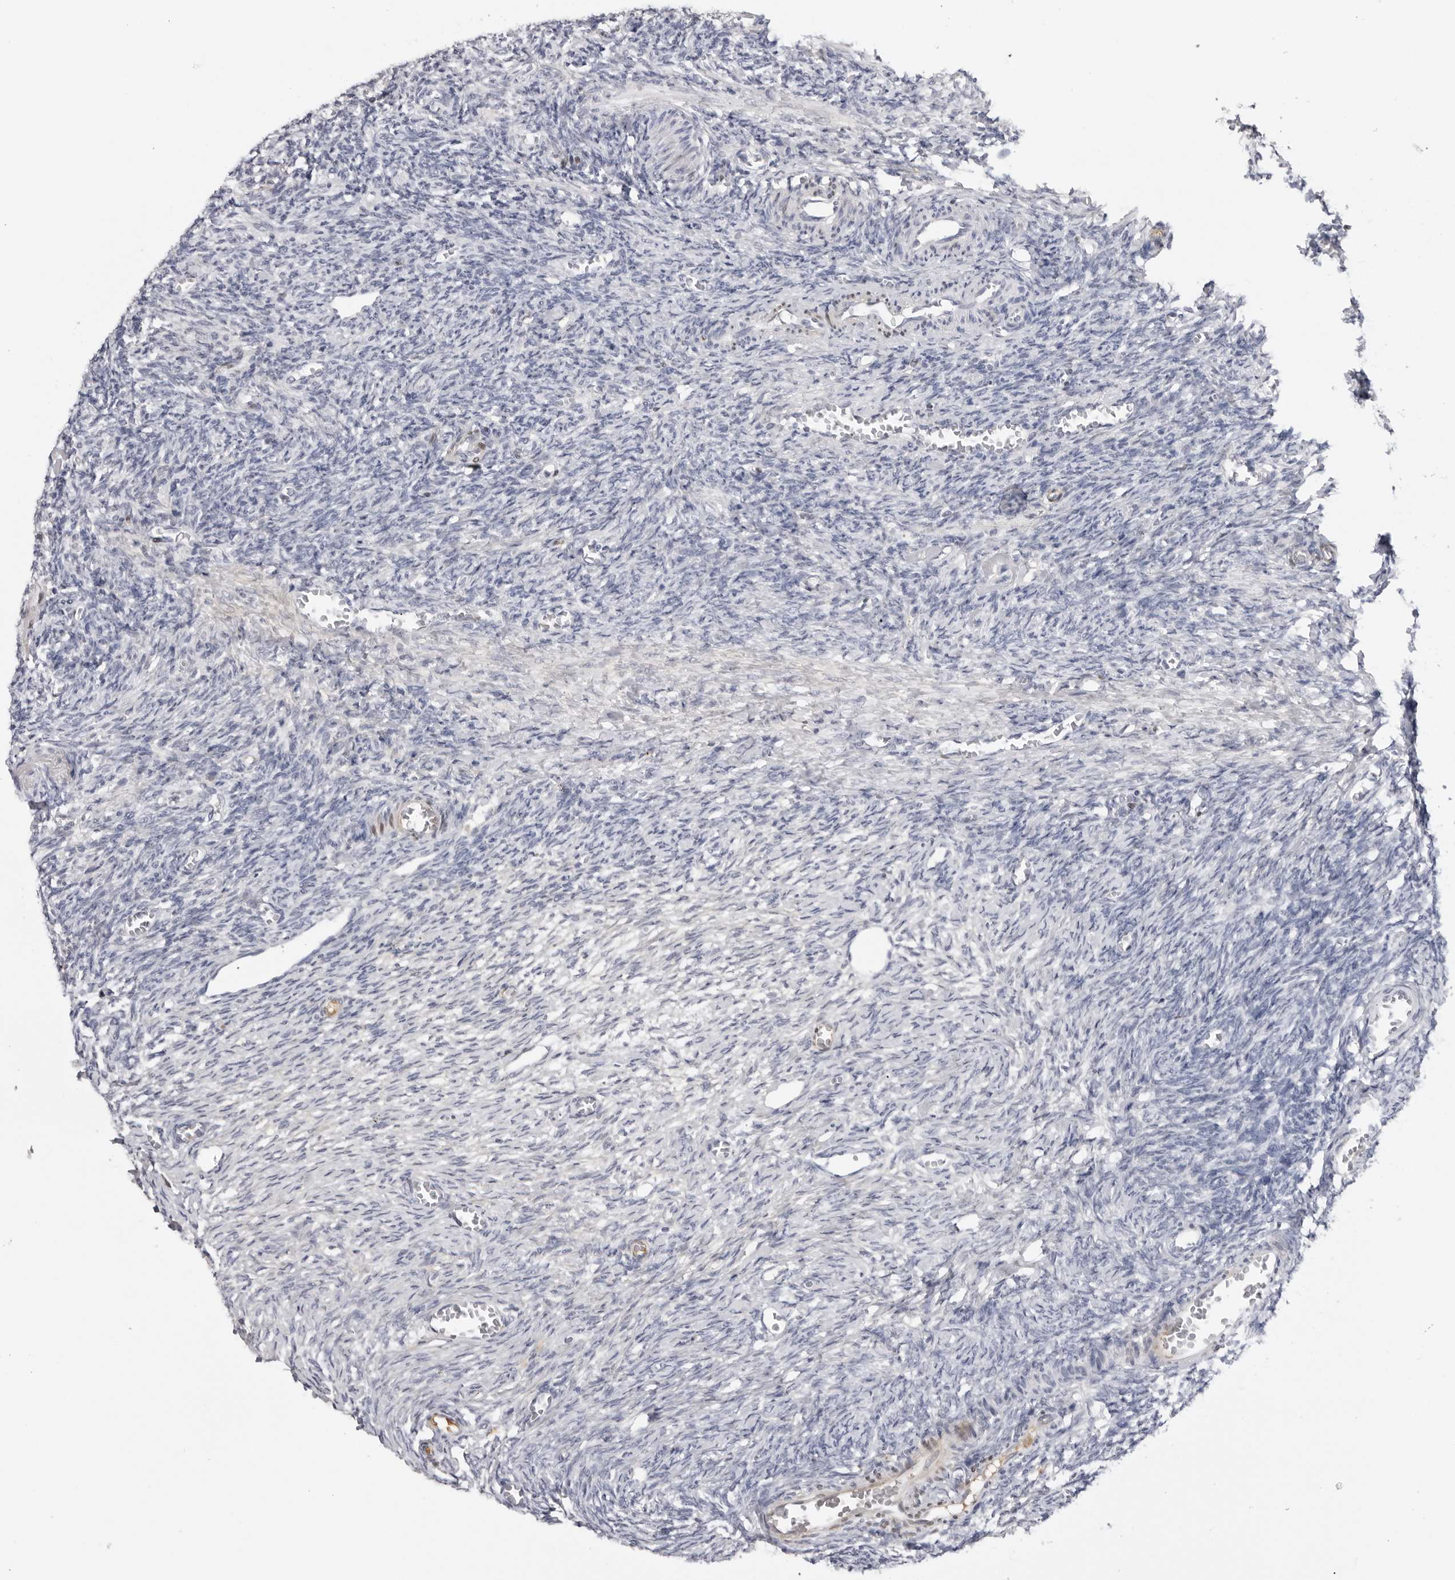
{"staining": {"intensity": "negative", "quantity": "none", "location": "none"}, "tissue": "ovary", "cell_type": "Ovarian stroma cells", "image_type": "normal", "snomed": [{"axis": "morphology", "description": "Normal tissue, NOS"}, {"axis": "topography", "description": "Ovary"}], "caption": "Immunohistochemical staining of unremarkable human ovary shows no significant expression in ovarian stroma cells. (DAB immunohistochemistry visualized using brightfield microscopy, high magnification).", "gene": "SERPINF2", "patient": {"sex": "female", "age": 27}}